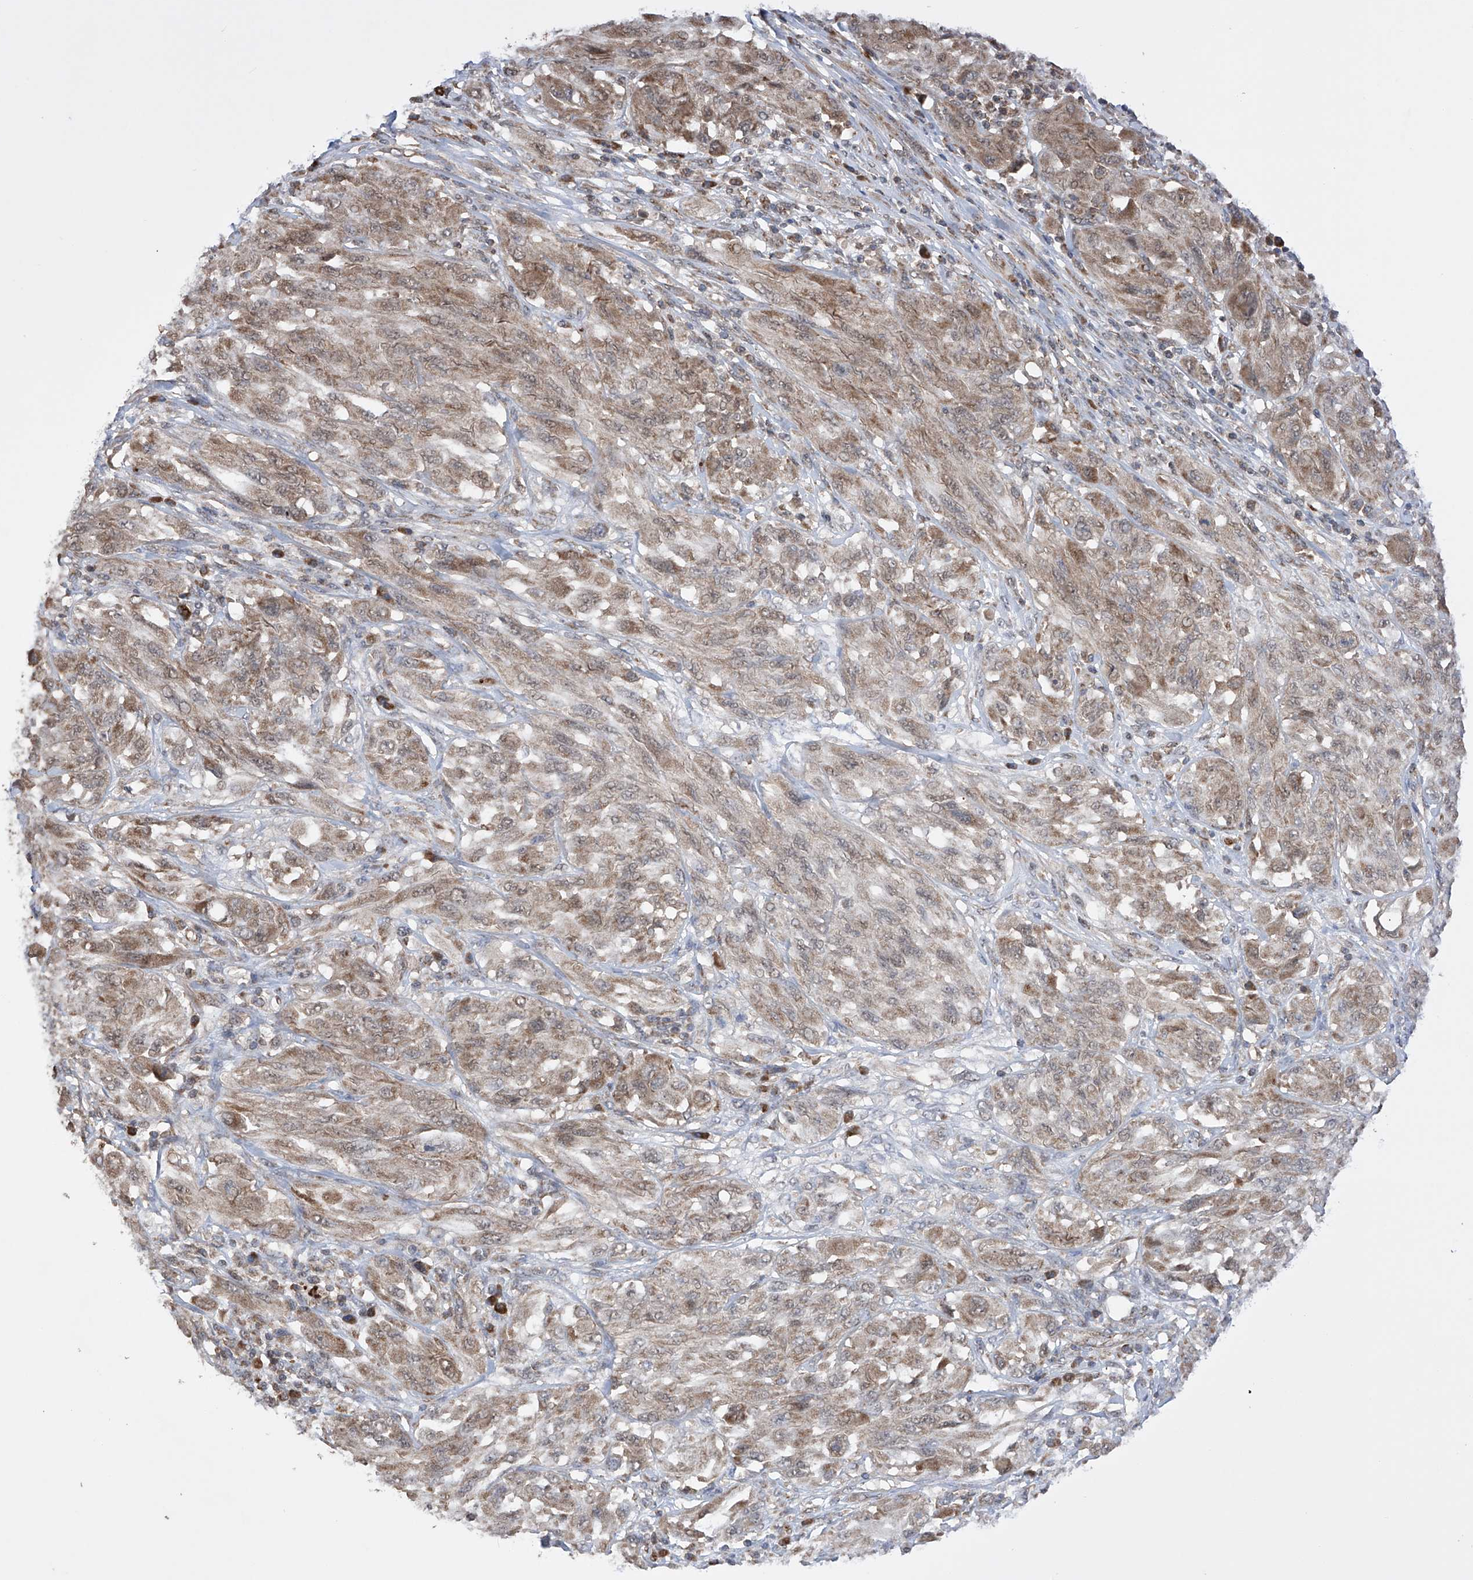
{"staining": {"intensity": "weak", "quantity": ">75%", "location": "cytoplasmic/membranous"}, "tissue": "melanoma", "cell_type": "Tumor cells", "image_type": "cancer", "snomed": [{"axis": "morphology", "description": "Malignant melanoma, NOS"}, {"axis": "topography", "description": "Skin"}], "caption": "Human melanoma stained with a brown dye shows weak cytoplasmic/membranous positive positivity in about >75% of tumor cells.", "gene": "SDHAF4", "patient": {"sex": "female", "age": 91}}